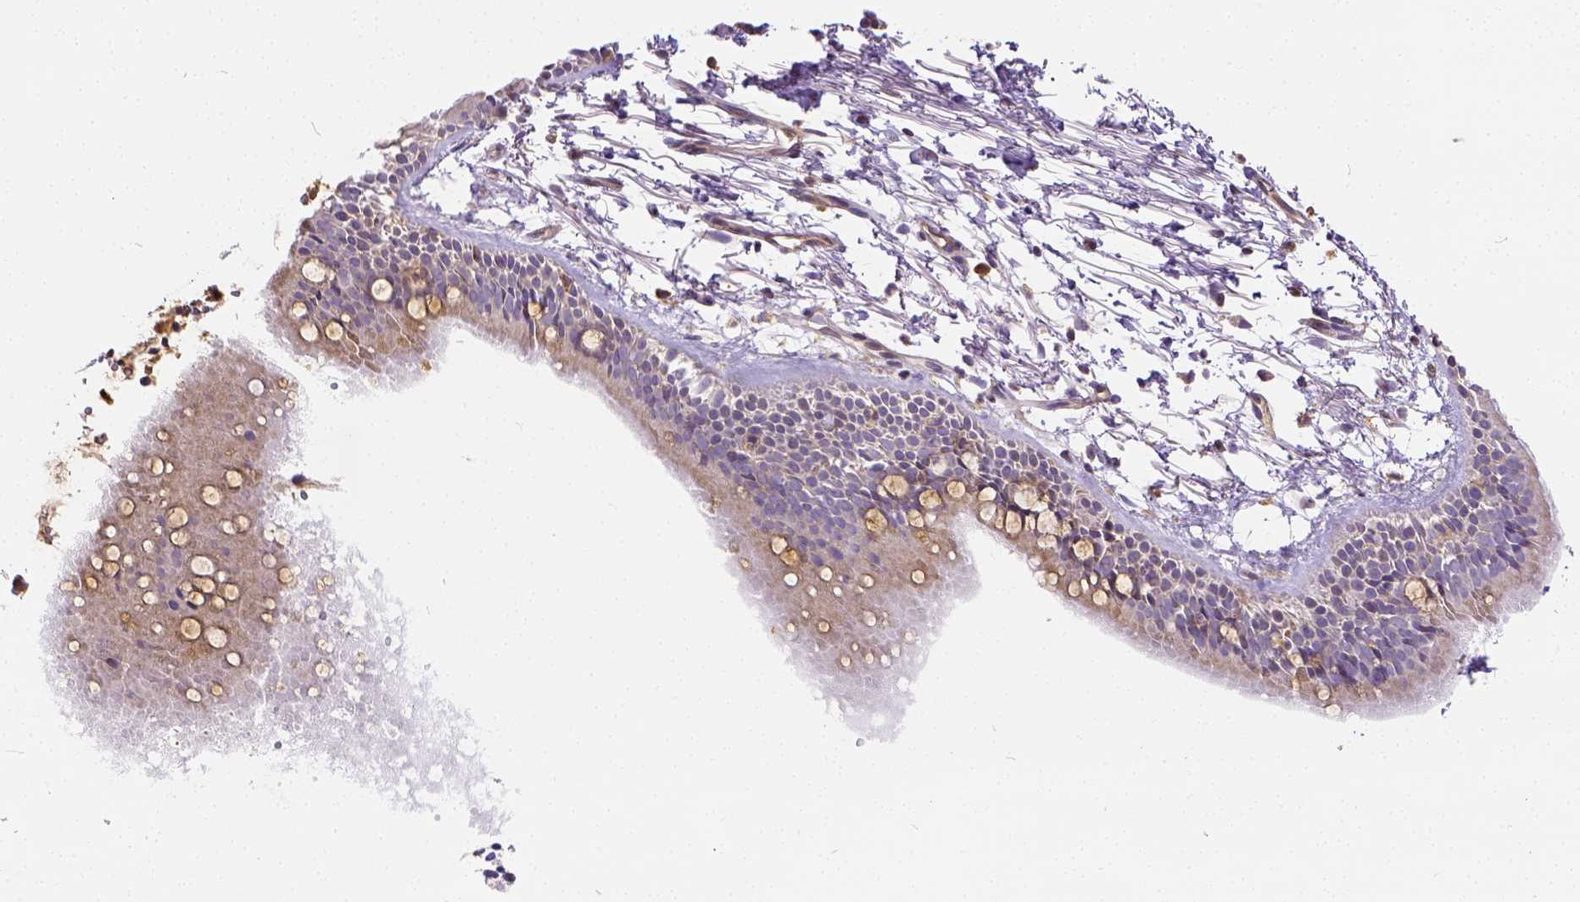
{"staining": {"intensity": "weak", "quantity": "25%-75%", "location": "cytoplasmic/membranous"}, "tissue": "bronchus", "cell_type": "Respiratory epithelial cells", "image_type": "normal", "snomed": [{"axis": "morphology", "description": "Normal tissue, NOS"}, {"axis": "topography", "description": "Bronchus"}], "caption": "Respiratory epithelial cells demonstrate weak cytoplasmic/membranous staining in approximately 25%-75% of cells in normal bronchus.", "gene": "CADM4", "patient": {"sex": "female", "age": 59}}